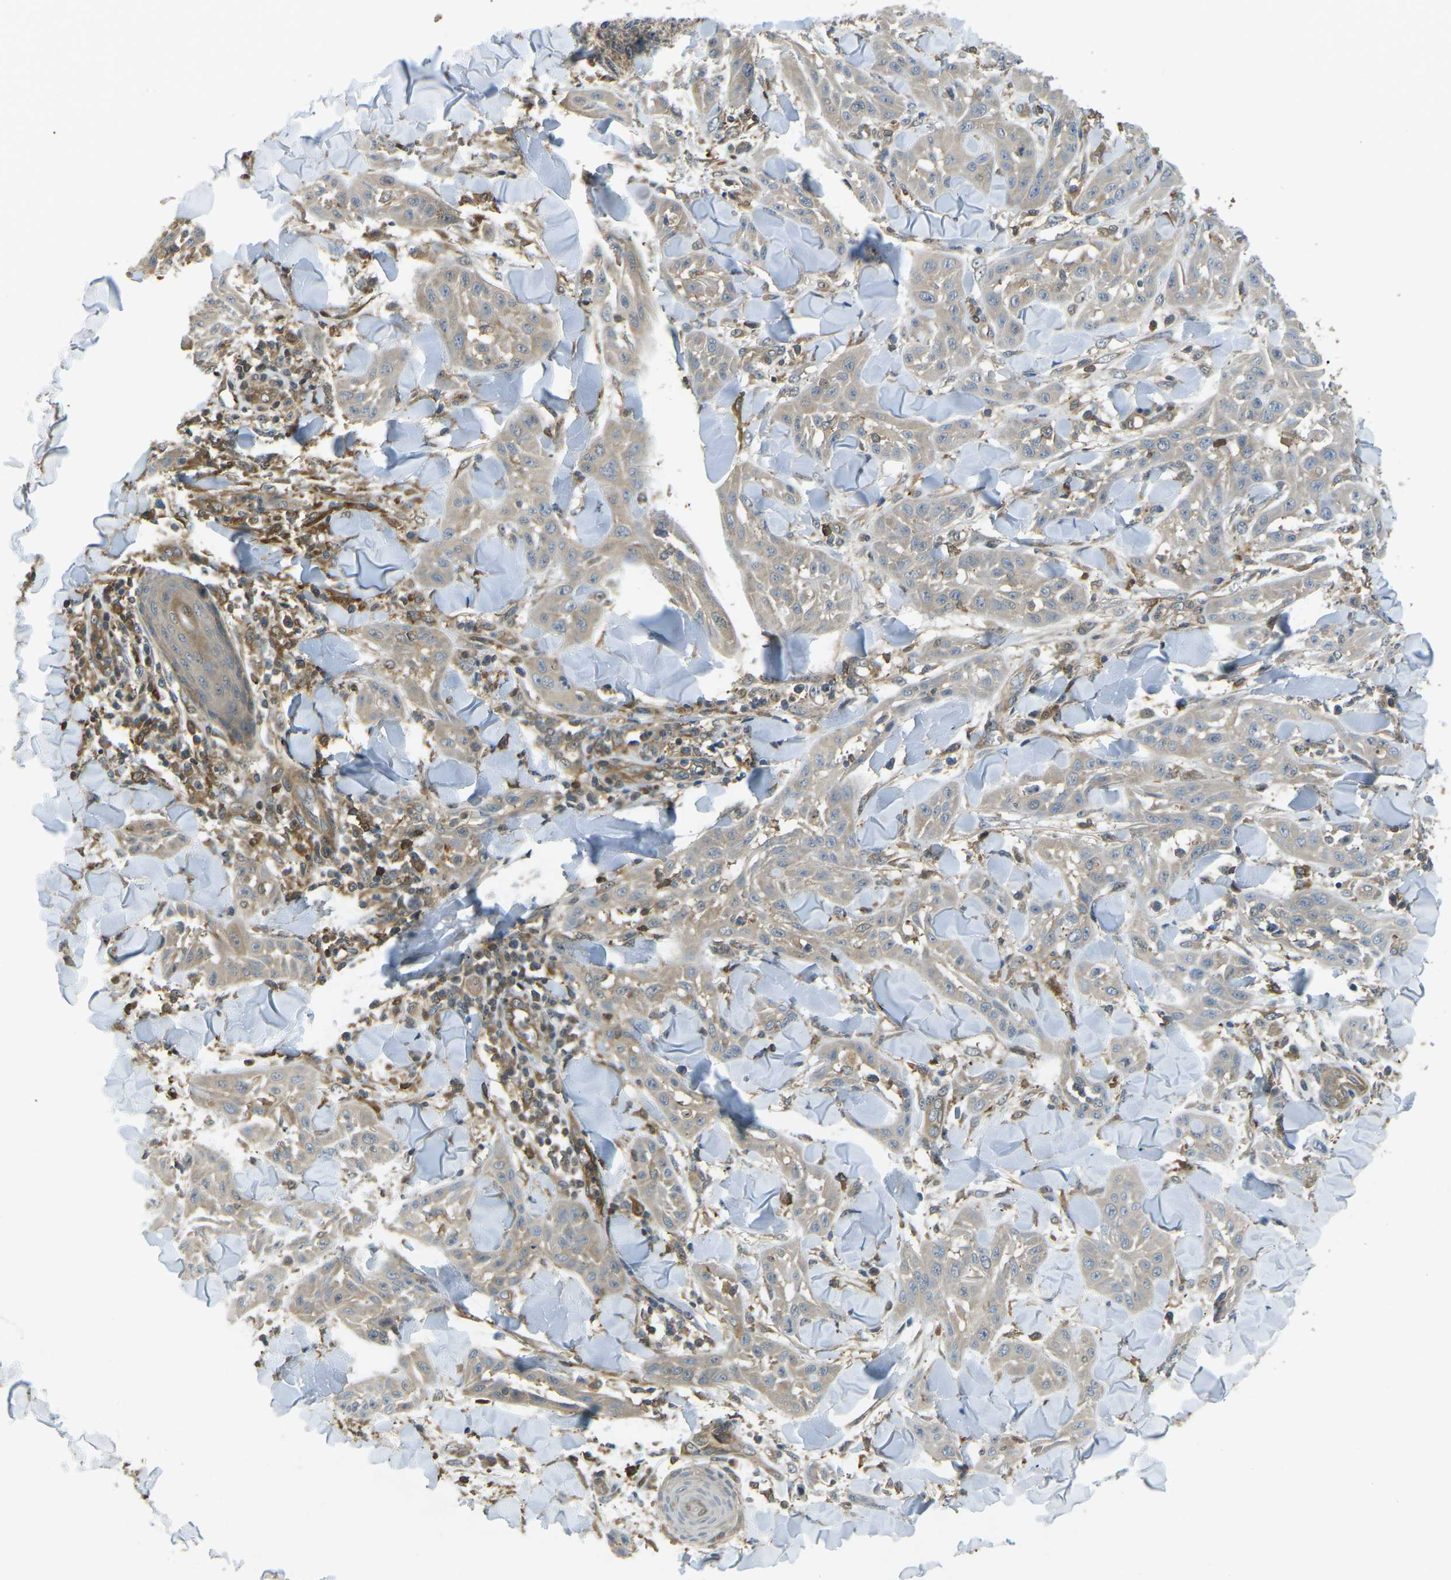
{"staining": {"intensity": "weak", "quantity": ">75%", "location": "cytoplasmic/membranous"}, "tissue": "skin cancer", "cell_type": "Tumor cells", "image_type": "cancer", "snomed": [{"axis": "morphology", "description": "Squamous cell carcinoma, NOS"}, {"axis": "topography", "description": "Skin"}], "caption": "DAB immunohistochemical staining of squamous cell carcinoma (skin) displays weak cytoplasmic/membranous protein expression in about >75% of tumor cells. Ihc stains the protein of interest in brown and the nuclei are stained blue.", "gene": "PIEZO2", "patient": {"sex": "male", "age": 24}}